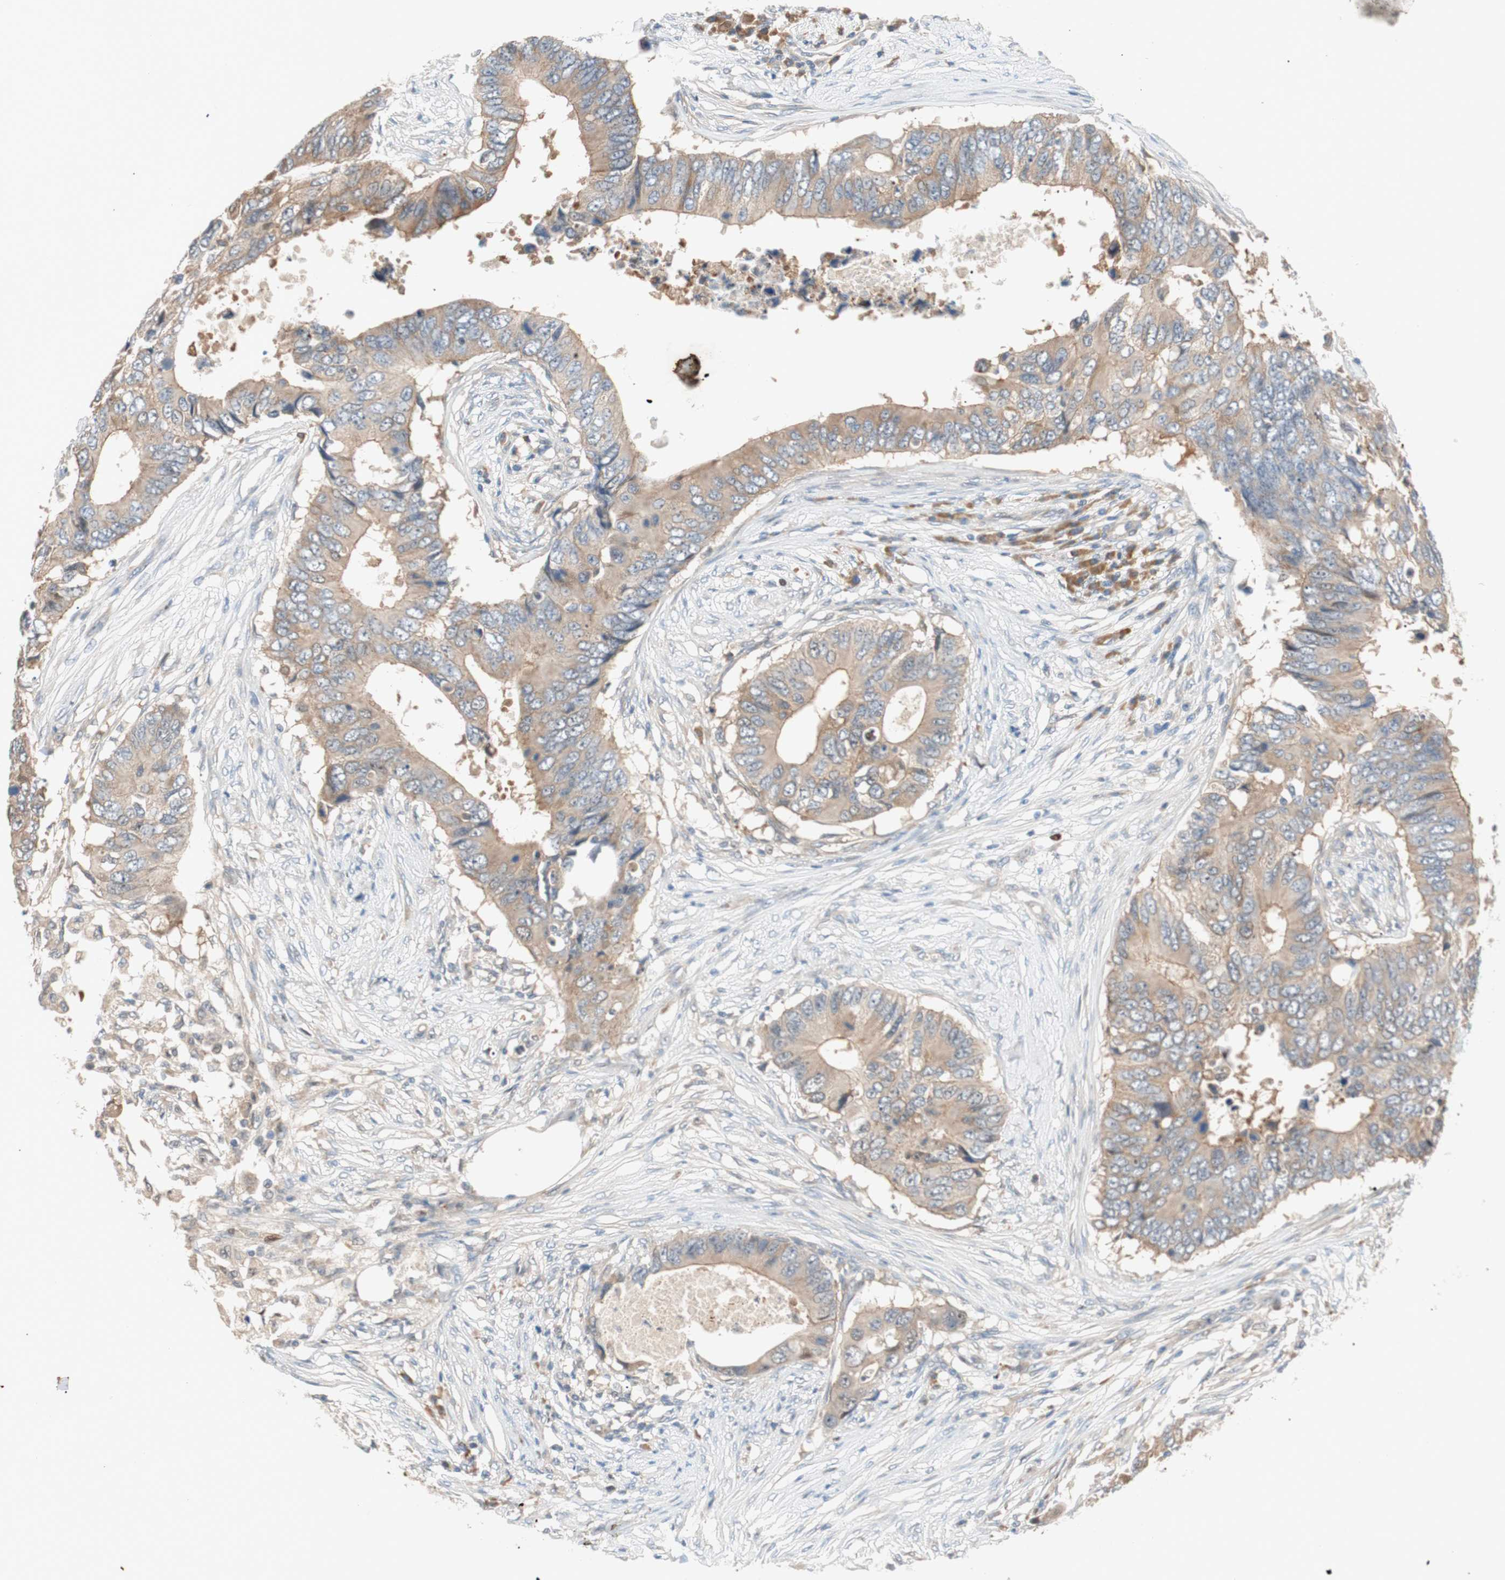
{"staining": {"intensity": "moderate", "quantity": ">75%", "location": "cytoplasmic/membranous"}, "tissue": "colorectal cancer", "cell_type": "Tumor cells", "image_type": "cancer", "snomed": [{"axis": "morphology", "description": "Adenocarcinoma, NOS"}, {"axis": "topography", "description": "Colon"}], "caption": "Immunohistochemistry staining of colorectal adenocarcinoma, which displays medium levels of moderate cytoplasmic/membranous positivity in approximately >75% of tumor cells indicating moderate cytoplasmic/membranous protein positivity. The staining was performed using DAB (brown) for protein detection and nuclei were counterstained in hematoxylin (blue).", "gene": "PCK1", "patient": {"sex": "male", "age": 71}}